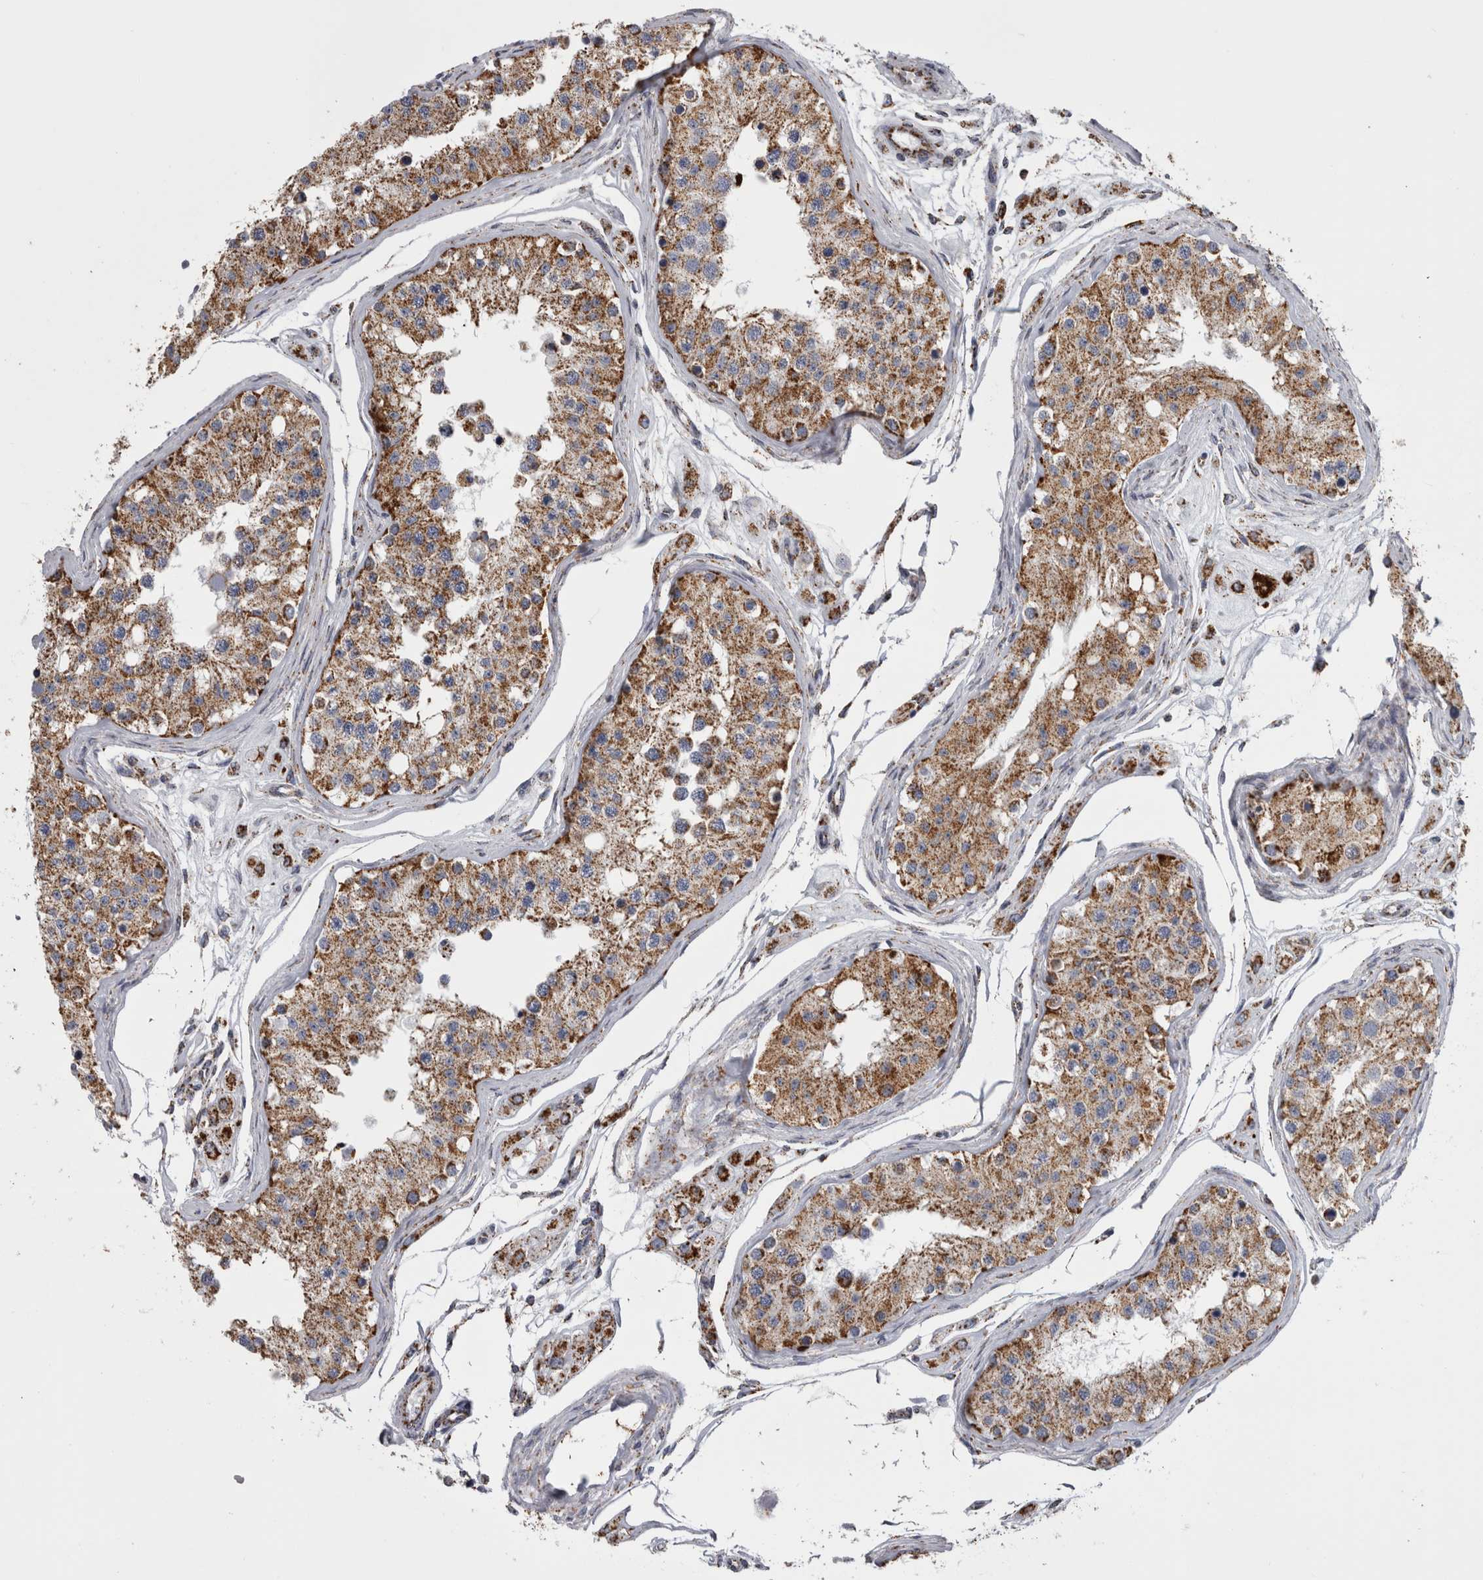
{"staining": {"intensity": "moderate", "quantity": ">75%", "location": "cytoplasmic/membranous"}, "tissue": "testis", "cell_type": "Cells in seminiferous ducts", "image_type": "normal", "snomed": [{"axis": "morphology", "description": "Normal tissue, NOS"}, {"axis": "morphology", "description": "Adenocarcinoma, metastatic, NOS"}, {"axis": "topography", "description": "Testis"}], "caption": "Immunohistochemistry (IHC) staining of normal testis, which displays medium levels of moderate cytoplasmic/membranous positivity in about >75% of cells in seminiferous ducts indicating moderate cytoplasmic/membranous protein positivity. The staining was performed using DAB (3,3'-diaminobenzidine) (brown) for protein detection and nuclei were counterstained in hematoxylin (blue).", "gene": "MDH2", "patient": {"sex": "male", "age": 26}}